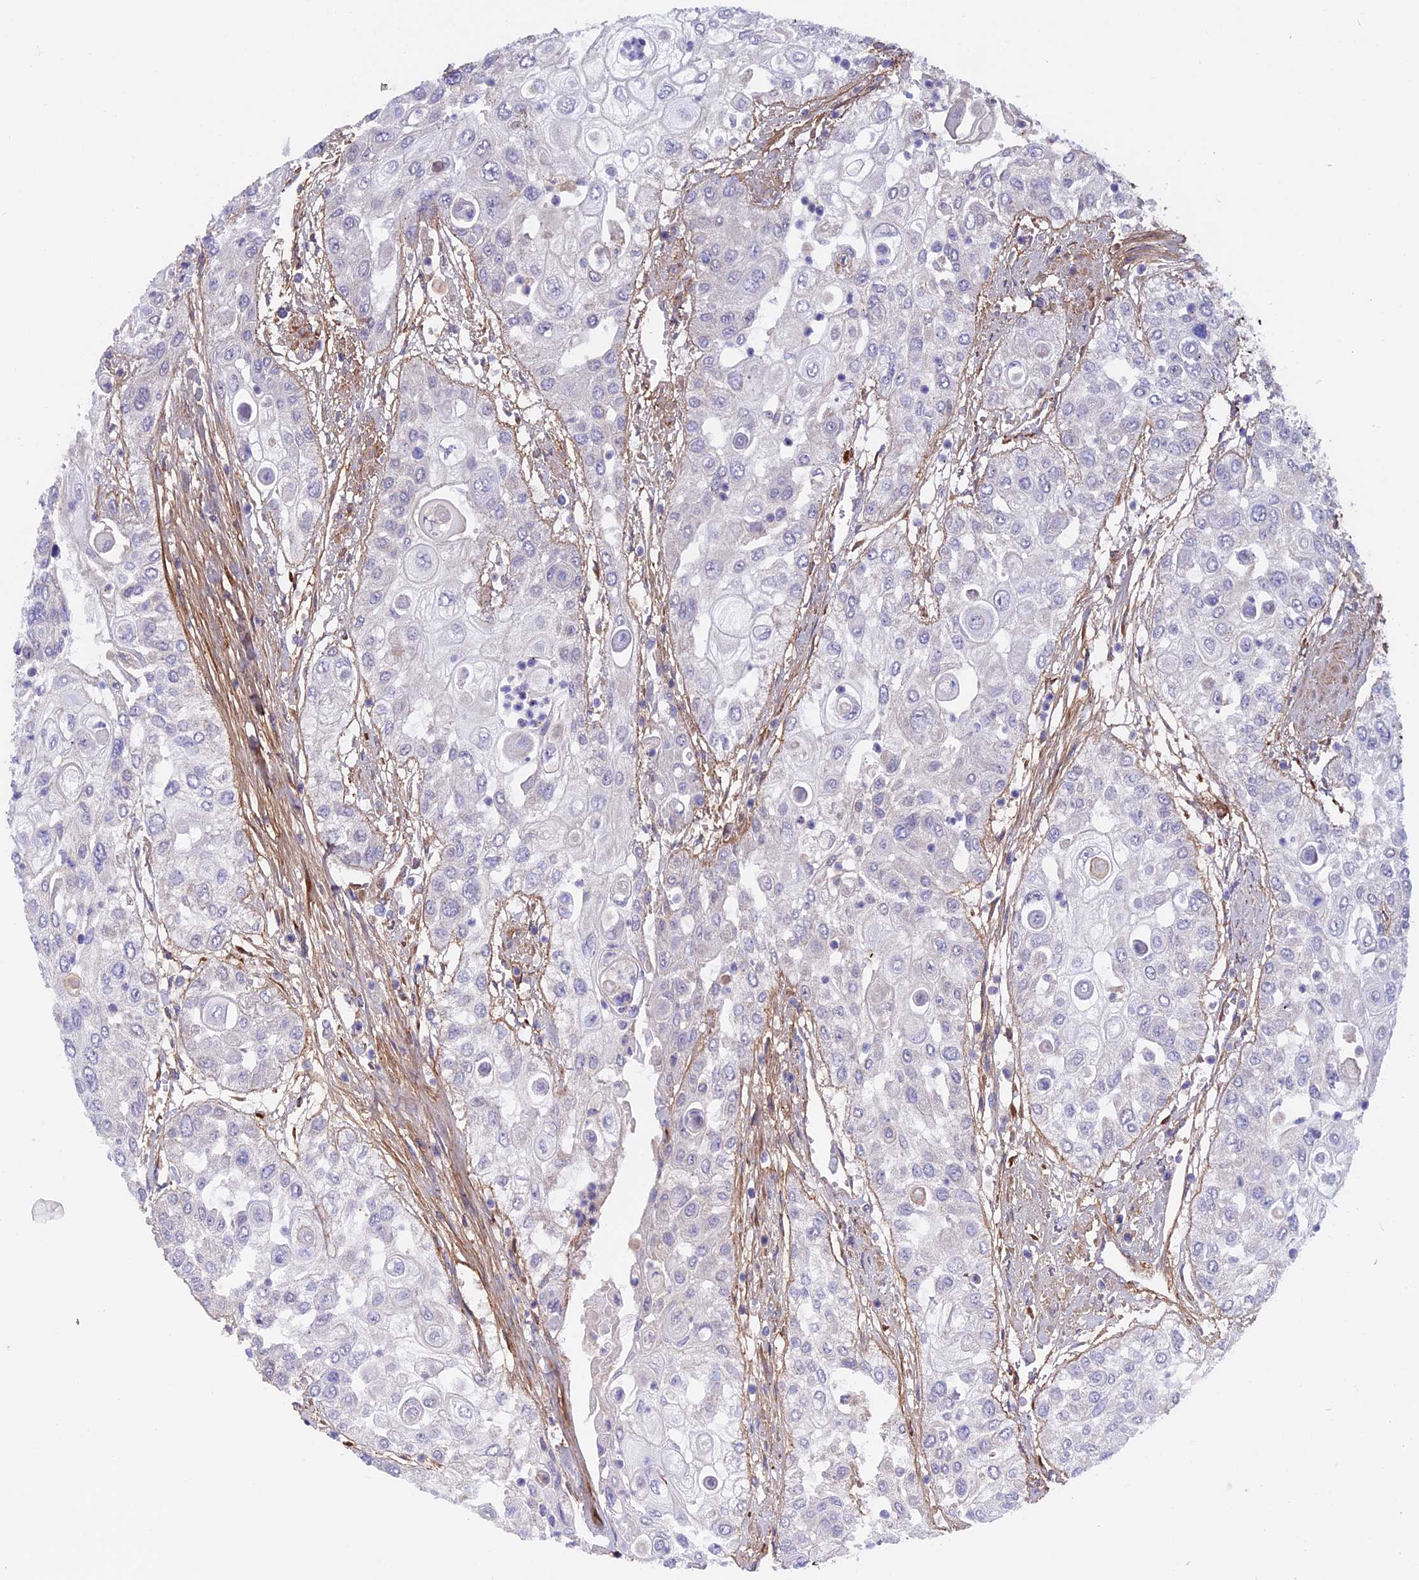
{"staining": {"intensity": "negative", "quantity": "none", "location": "none"}, "tissue": "urothelial cancer", "cell_type": "Tumor cells", "image_type": "cancer", "snomed": [{"axis": "morphology", "description": "Urothelial carcinoma, High grade"}, {"axis": "topography", "description": "Urinary bladder"}], "caption": "Histopathology image shows no protein expression in tumor cells of urothelial carcinoma (high-grade) tissue.", "gene": "COL4A3", "patient": {"sex": "female", "age": 79}}